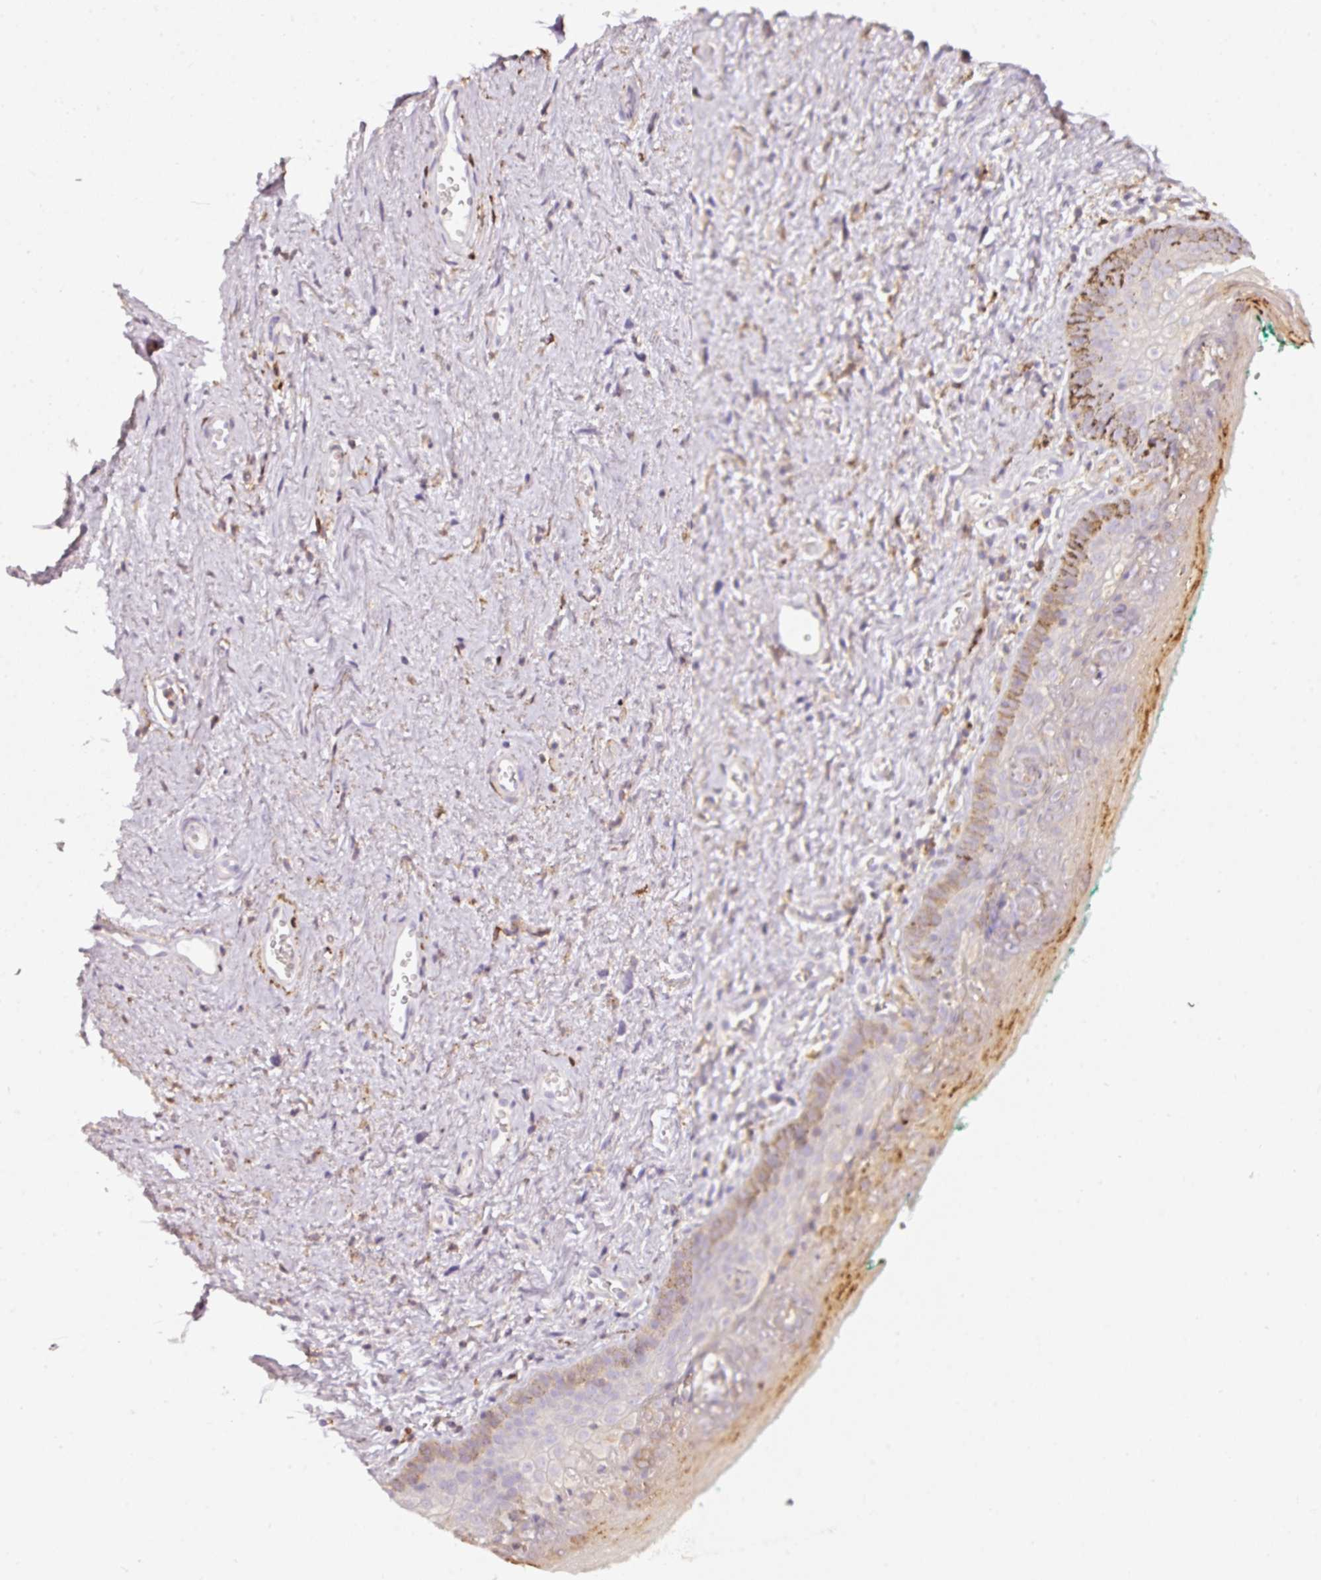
{"staining": {"intensity": "strong", "quantity": "<25%", "location": "cytoplasmic/membranous"}, "tissue": "vagina", "cell_type": "Squamous epithelial cells", "image_type": "normal", "snomed": [{"axis": "morphology", "description": "Normal tissue, NOS"}, {"axis": "topography", "description": "Vulva"}, {"axis": "topography", "description": "Vagina"}, {"axis": "topography", "description": "Peripheral nerve tissue"}], "caption": "A micrograph showing strong cytoplasmic/membranous expression in about <25% of squamous epithelial cells in benign vagina, as visualized by brown immunohistochemical staining.", "gene": "IQGAP2", "patient": {"sex": "female", "age": 66}}